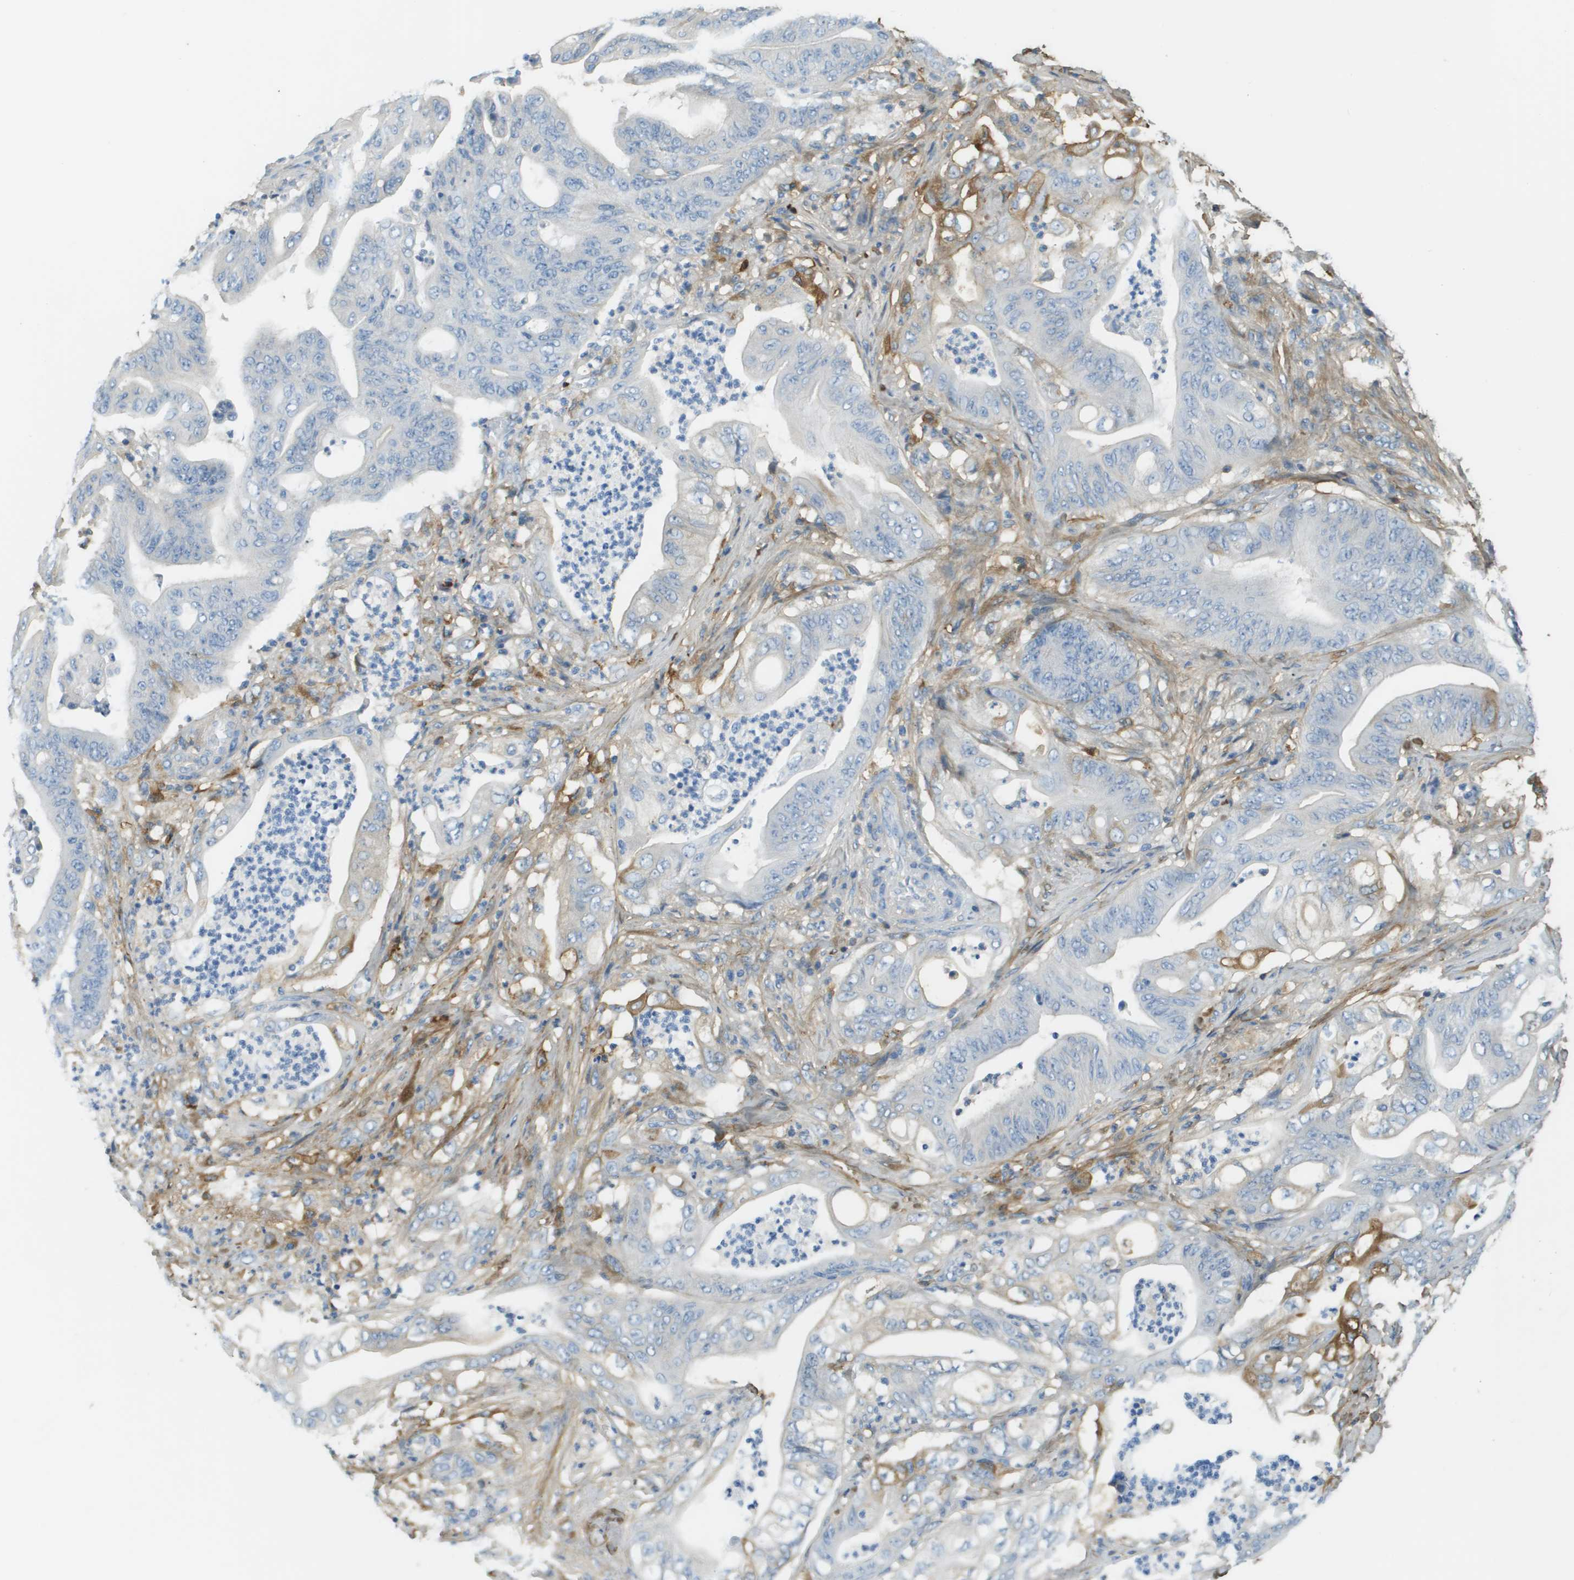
{"staining": {"intensity": "moderate", "quantity": "<25%", "location": "cytoplasmic/membranous"}, "tissue": "stomach cancer", "cell_type": "Tumor cells", "image_type": "cancer", "snomed": [{"axis": "morphology", "description": "Adenocarcinoma, NOS"}, {"axis": "topography", "description": "Stomach"}], "caption": "Immunohistochemical staining of human stomach cancer demonstrates moderate cytoplasmic/membranous protein positivity in approximately <25% of tumor cells.", "gene": "DCN", "patient": {"sex": "female", "age": 73}}